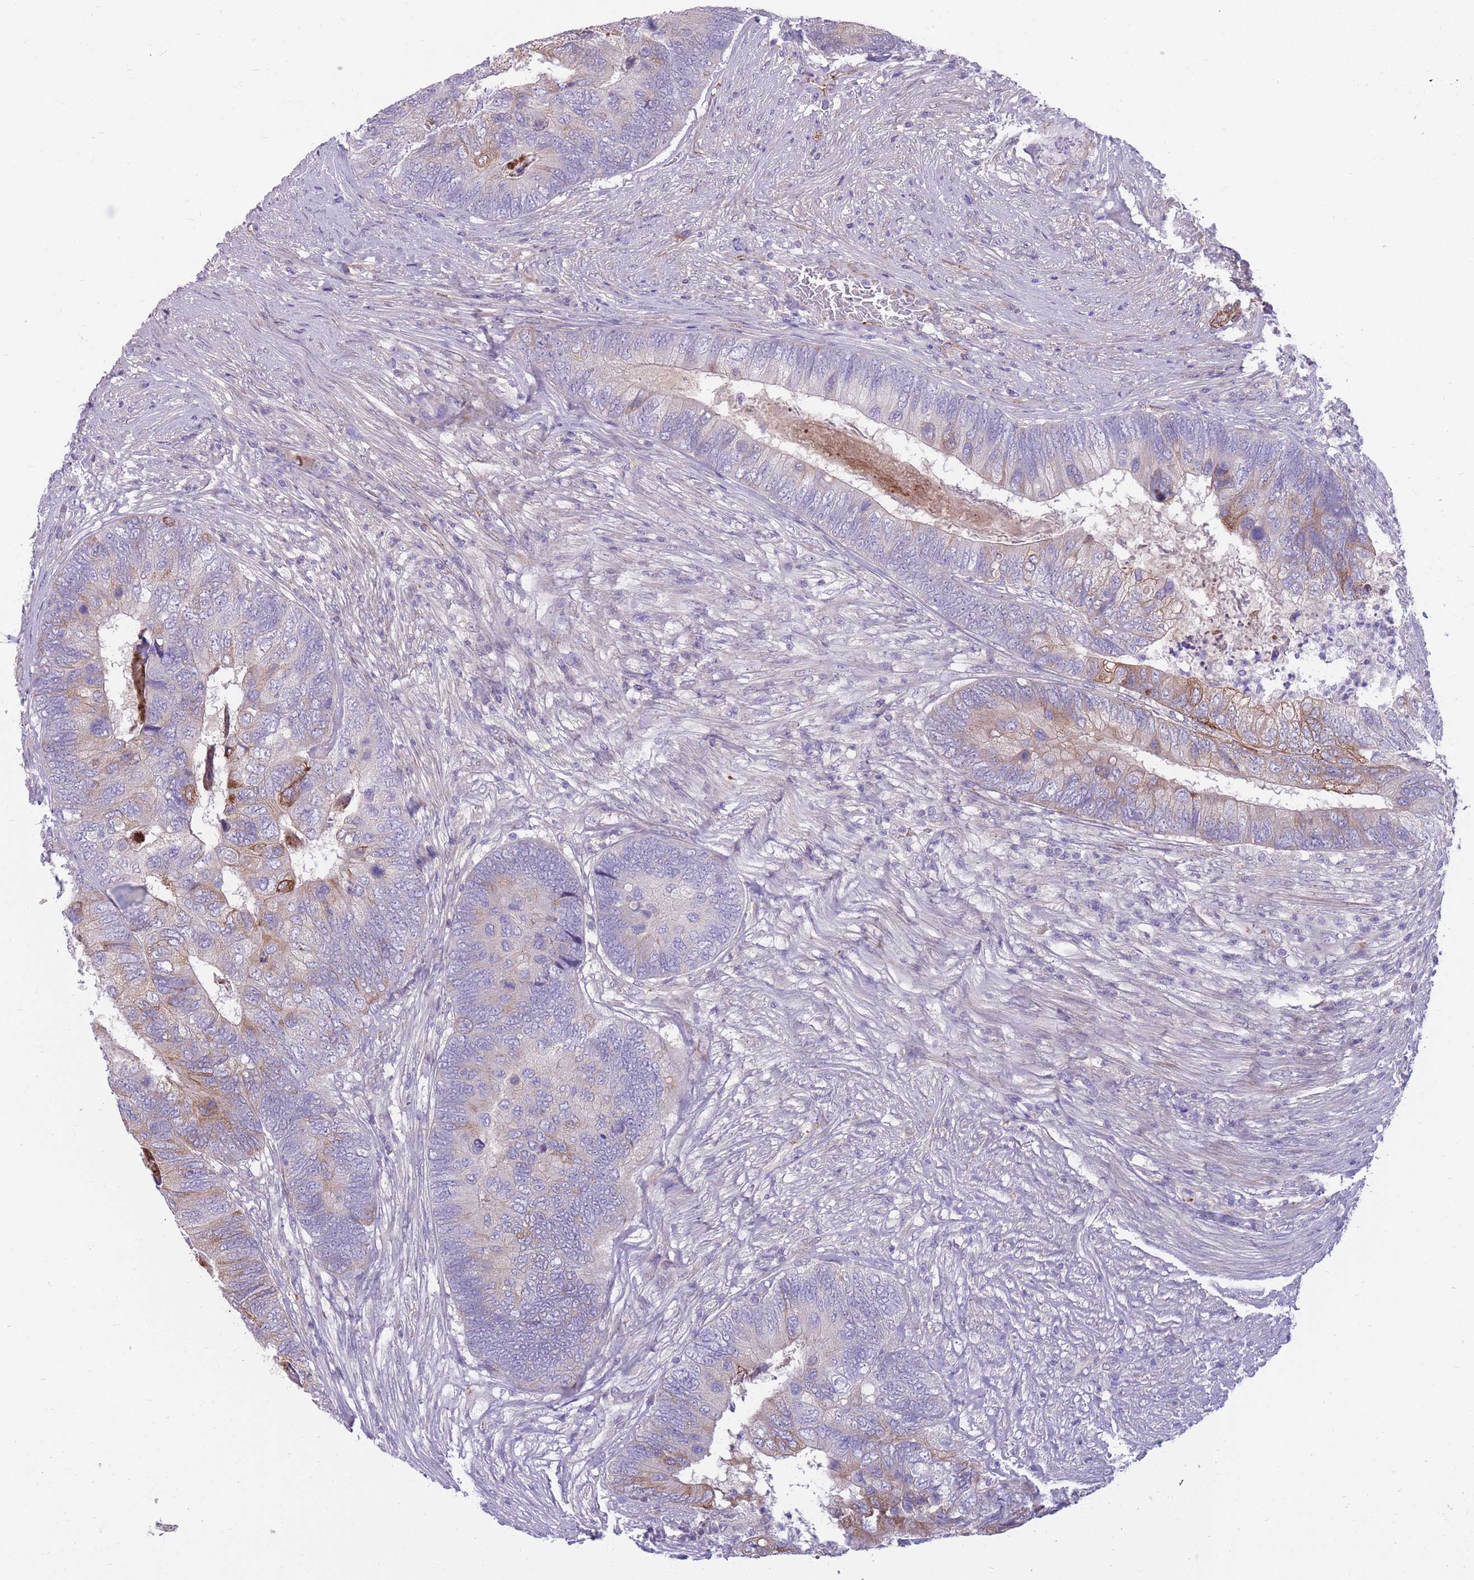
{"staining": {"intensity": "moderate", "quantity": "<25%", "location": "cytoplasmic/membranous"}, "tissue": "colorectal cancer", "cell_type": "Tumor cells", "image_type": "cancer", "snomed": [{"axis": "morphology", "description": "Adenocarcinoma, NOS"}, {"axis": "topography", "description": "Colon"}], "caption": "Colorectal cancer (adenocarcinoma) was stained to show a protein in brown. There is low levels of moderate cytoplasmic/membranous positivity in about <25% of tumor cells.", "gene": "RGS11", "patient": {"sex": "female", "age": 67}}